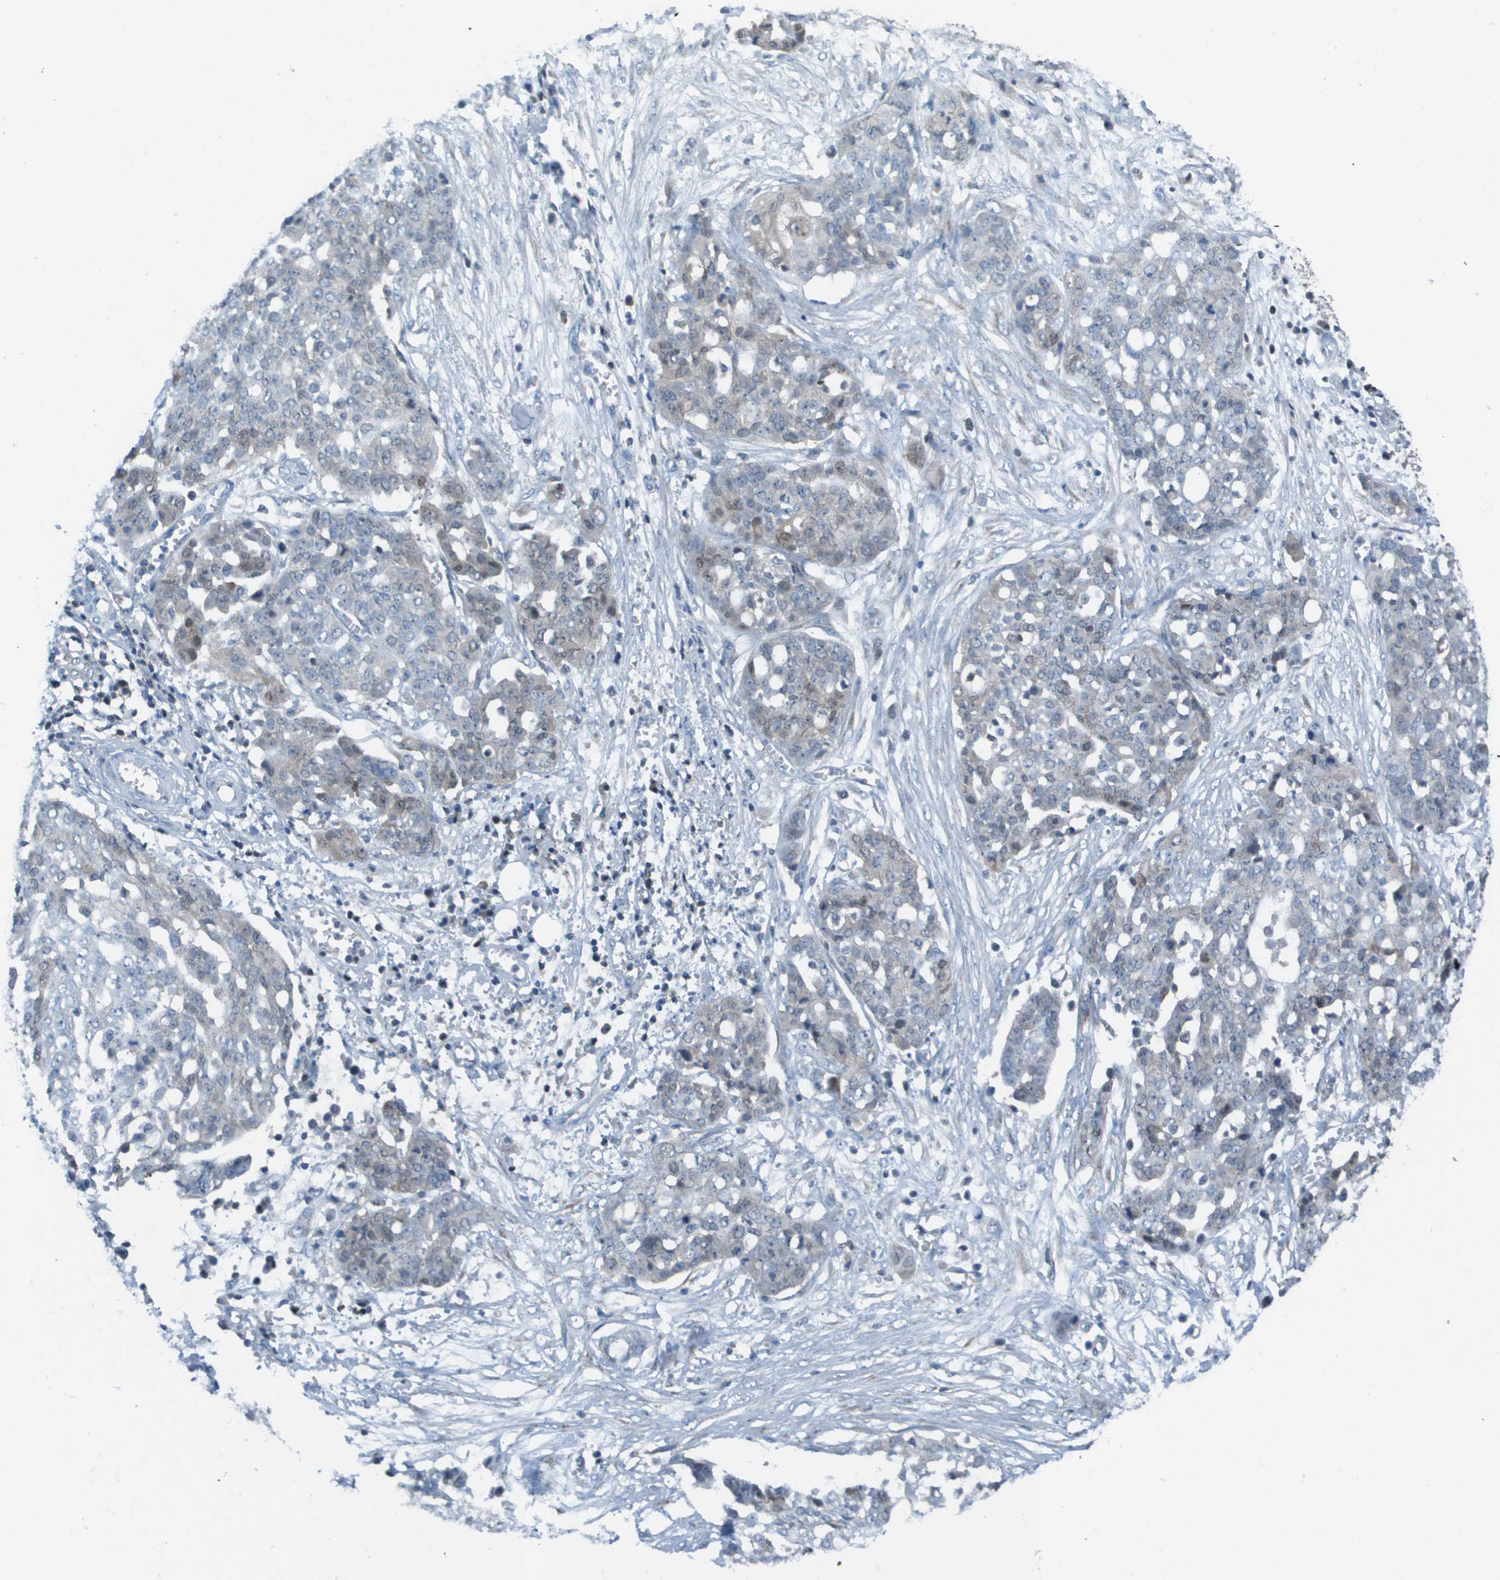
{"staining": {"intensity": "weak", "quantity": "<25%", "location": "cytoplasmic/membranous"}, "tissue": "ovarian cancer", "cell_type": "Tumor cells", "image_type": "cancer", "snomed": [{"axis": "morphology", "description": "Cystadenocarcinoma, serous, NOS"}, {"axis": "topography", "description": "Soft tissue"}, {"axis": "topography", "description": "Ovary"}], "caption": "Human serous cystadenocarcinoma (ovarian) stained for a protein using immunohistochemistry demonstrates no staining in tumor cells.", "gene": "CAMK4", "patient": {"sex": "female", "age": 57}}